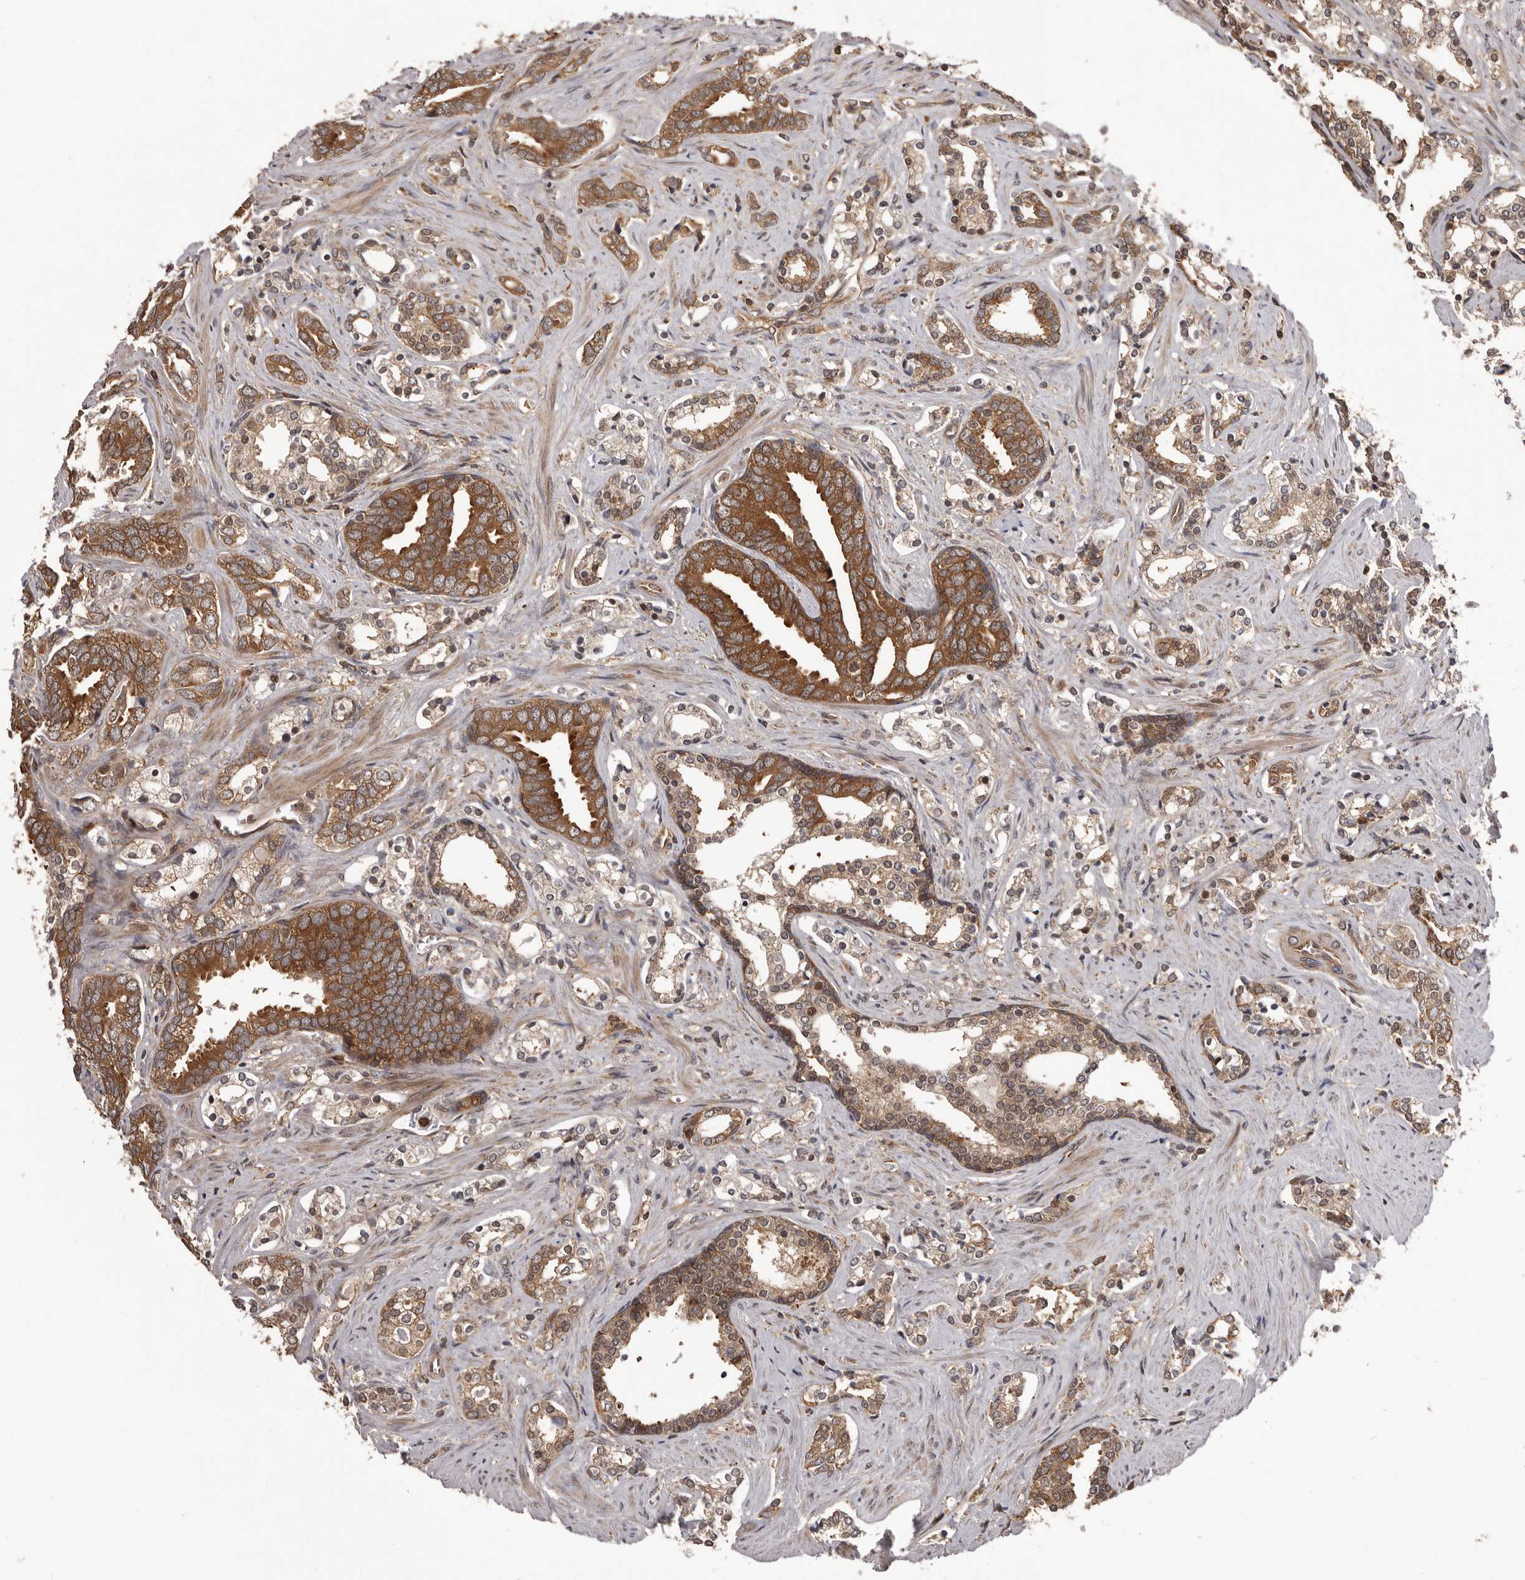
{"staining": {"intensity": "moderate", "quantity": ">75%", "location": "cytoplasmic/membranous"}, "tissue": "prostate cancer", "cell_type": "Tumor cells", "image_type": "cancer", "snomed": [{"axis": "morphology", "description": "Adenocarcinoma, Medium grade"}, {"axis": "topography", "description": "Prostate"}], "caption": "High-power microscopy captured an immunohistochemistry (IHC) histopathology image of prostate cancer, revealing moderate cytoplasmic/membranous expression in about >75% of tumor cells. The staining is performed using DAB brown chromogen to label protein expression. The nuclei are counter-stained blue using hematoxylin.", "gene": "HBS1L", "patient": {"sex": "male", "age": 67}}